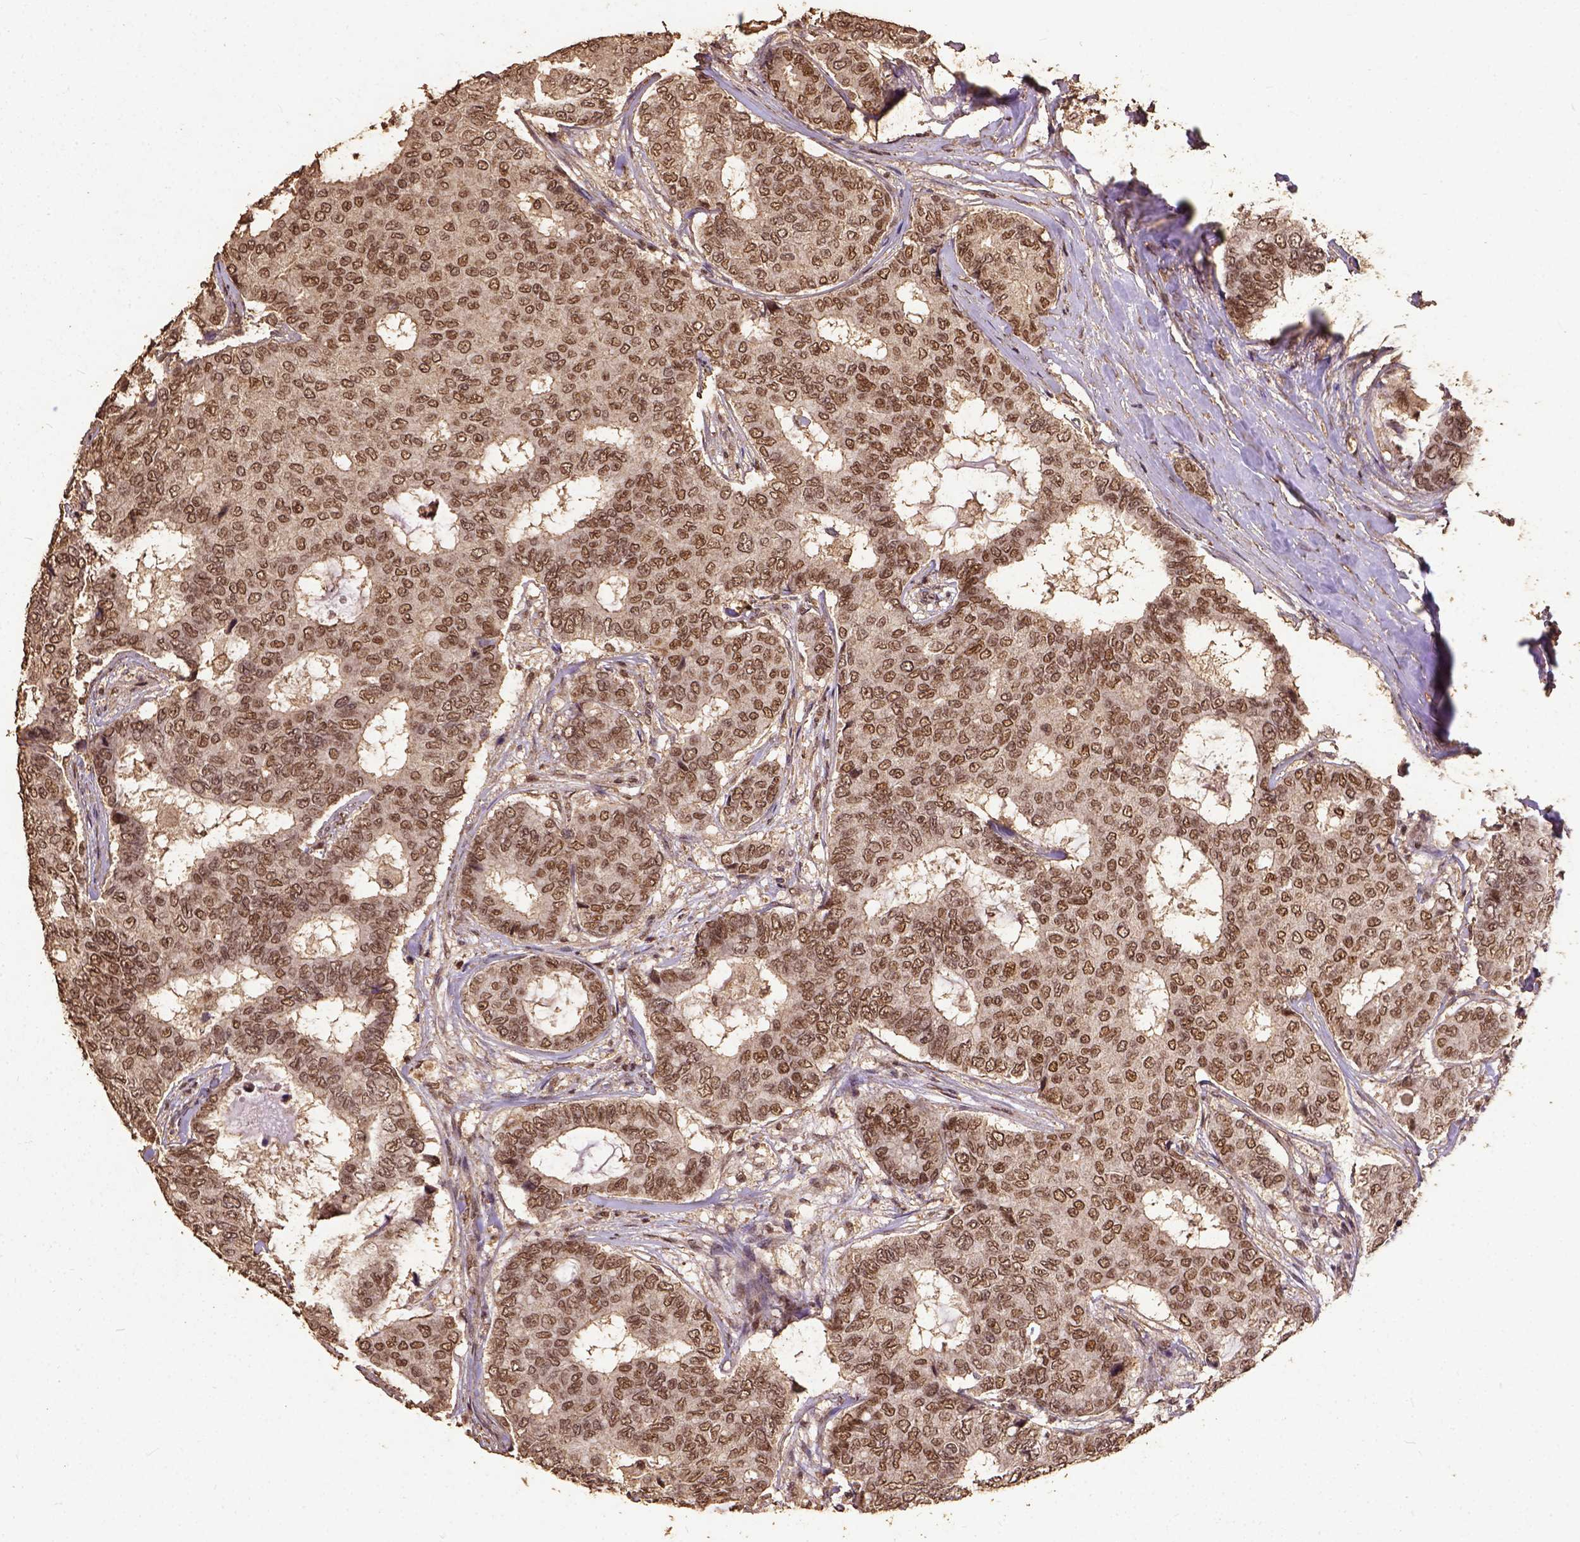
{"staining": {"intensity": "moderate", "quantity": ">75%", "location": "nuclear"}, "tissue": "breast cancer", "cell_type": "Tumor cells", "image_type": "cancer", "snomed": [{"axis": "morphology", "description": "Duct carcinoma"}, {"axis": "topography", "description": "Breast"}], "caption": "A medium amount of moderate nuclear staining is identified in about >75% of tumor cells in breast cancer tissue.", "gene": "NACC1", "patient": {"sex": "female", "age": 75}}